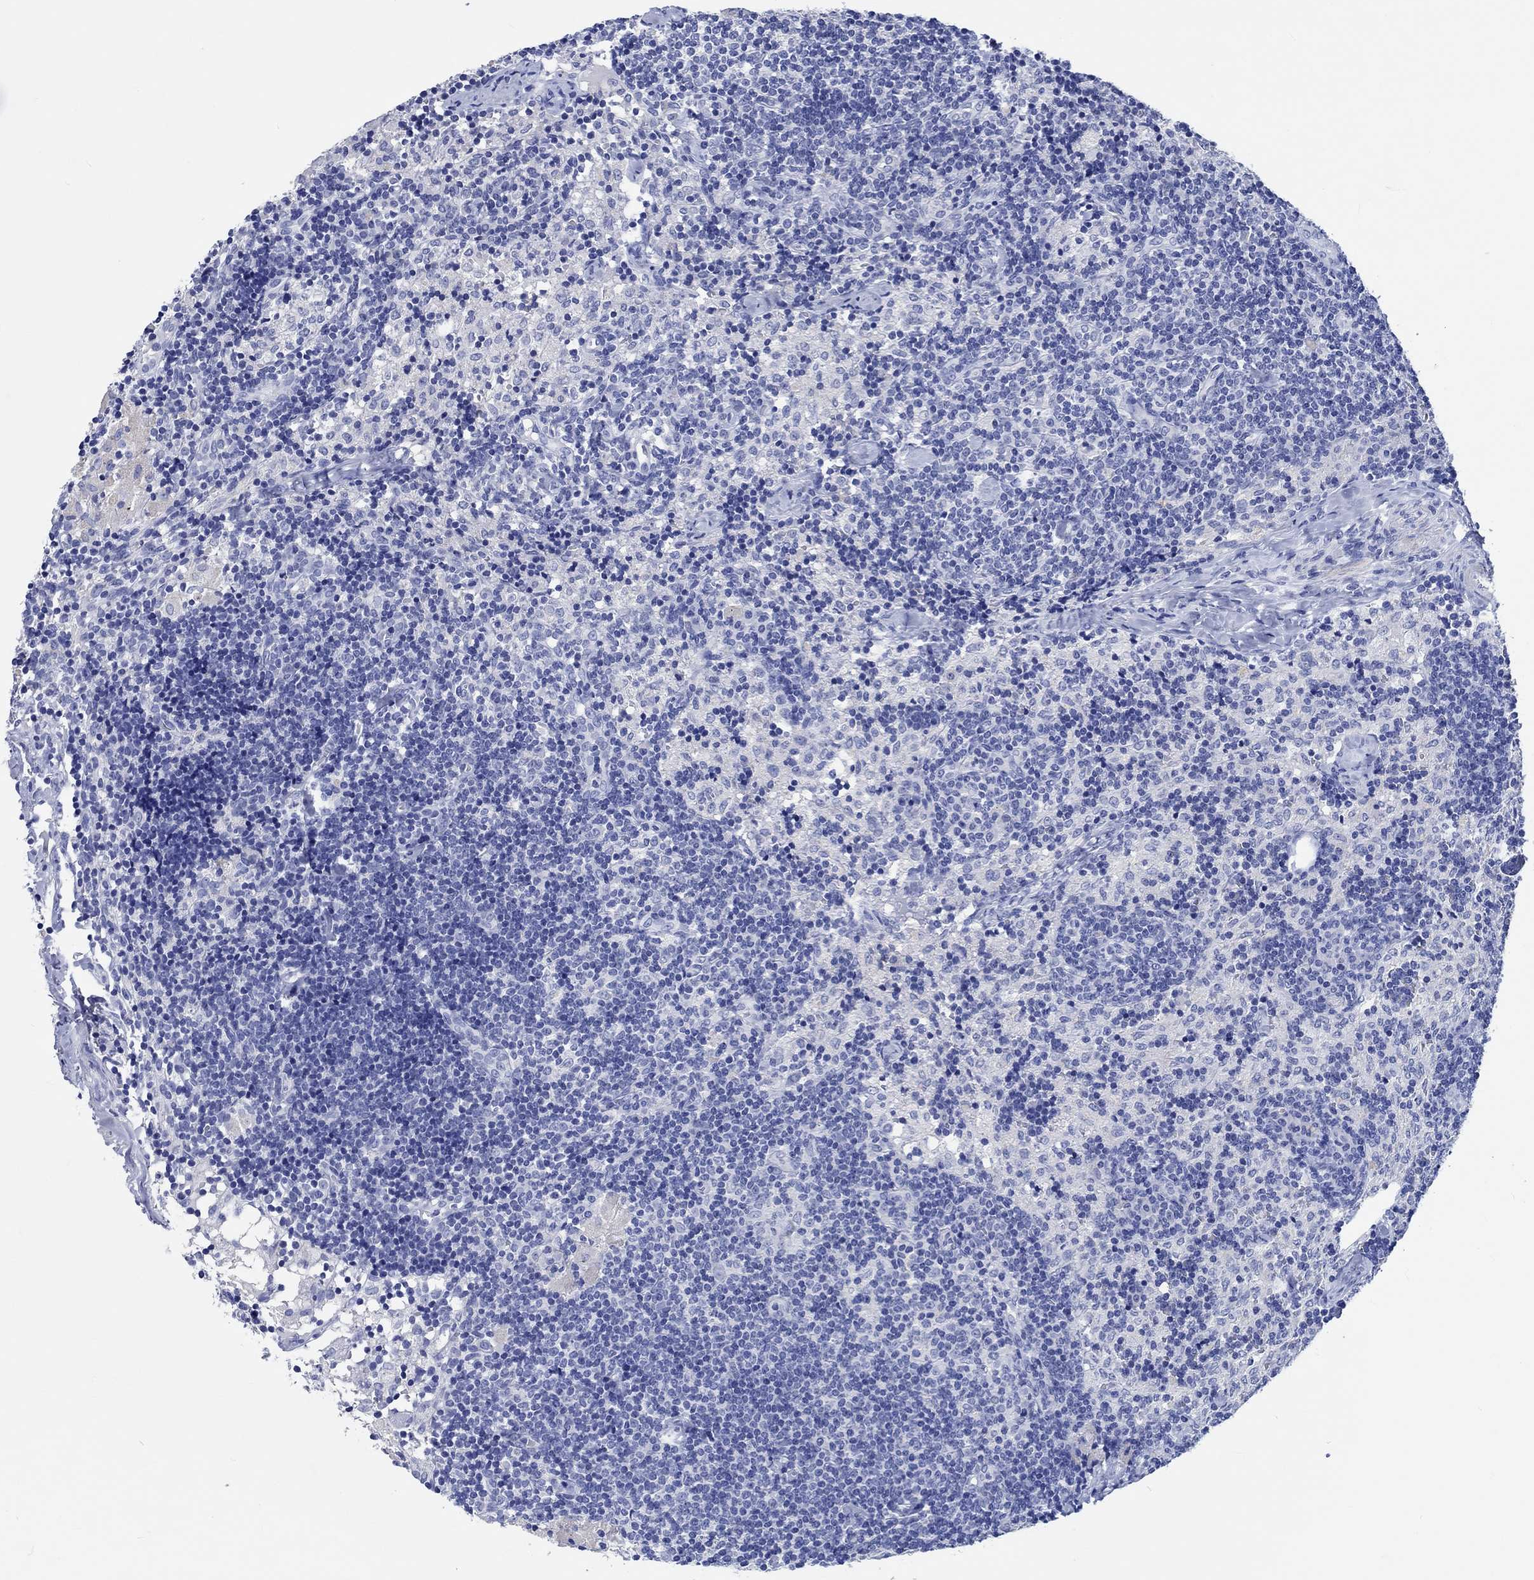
{"staining": {"intensity": "negative", "quantity": "none", "location": "none"}, "tissue": "lymph node", "cell_type": "Germinal center cells", "image_type": "normal", "snomed": [{"axis": "morphology", "description": "Normal tissue, NOS"}, {"axis": "topography", "description": "Lymph node"}], "caption": "Germinal center cells are negative for brown protein staining in unremarkable lymph node. The staining was performed using DAB to visualize the protein expression in brown, while the nuclei were stained in blue with hematoxylin (Magnification: 20x).", "gene": "SHISA4", "patient": {"sex": "female", "age": 52}}